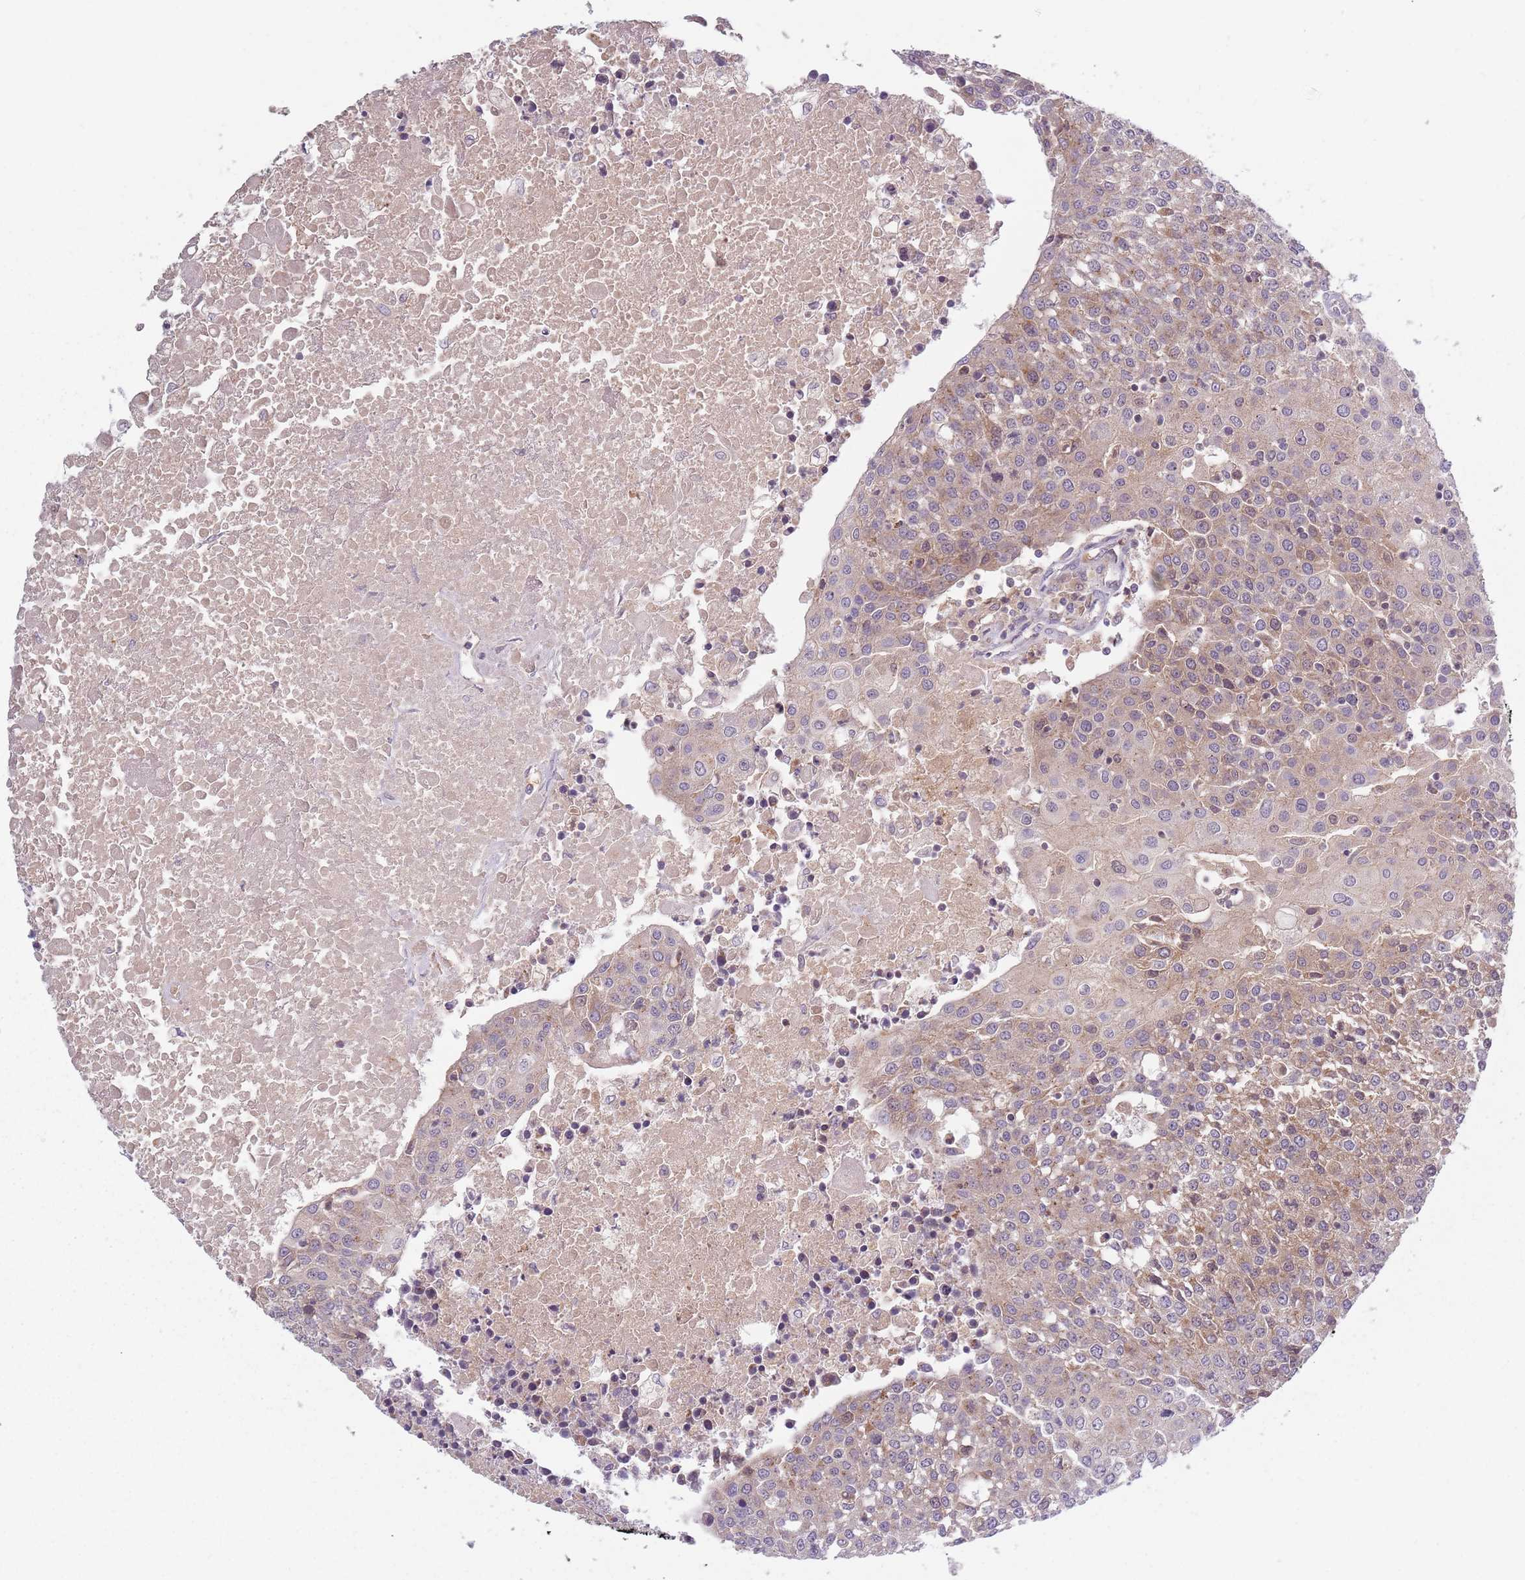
{"staining": {"intensity": "moderate", "quantity": "25%-75%", "location": "cytoplasmic/membranous"}, "tissue": "urothelial cancer", "cell_type": "Tumor cells", "image_type": "cancer", "snomed": [{"axis": "morphology", "description": "Urothelial carcinoma, High grade"}, {"axis": "topography", "description": "Urinary bladder"}], "caption": "Human urothelial cancer stained for a protein (brown) reveals moderate cytoplasmic/membranous positive positivity in about 25%-75% of tumor cells.", "gene": "ASB13", "patient": {"sex": "female", "age": 85}}